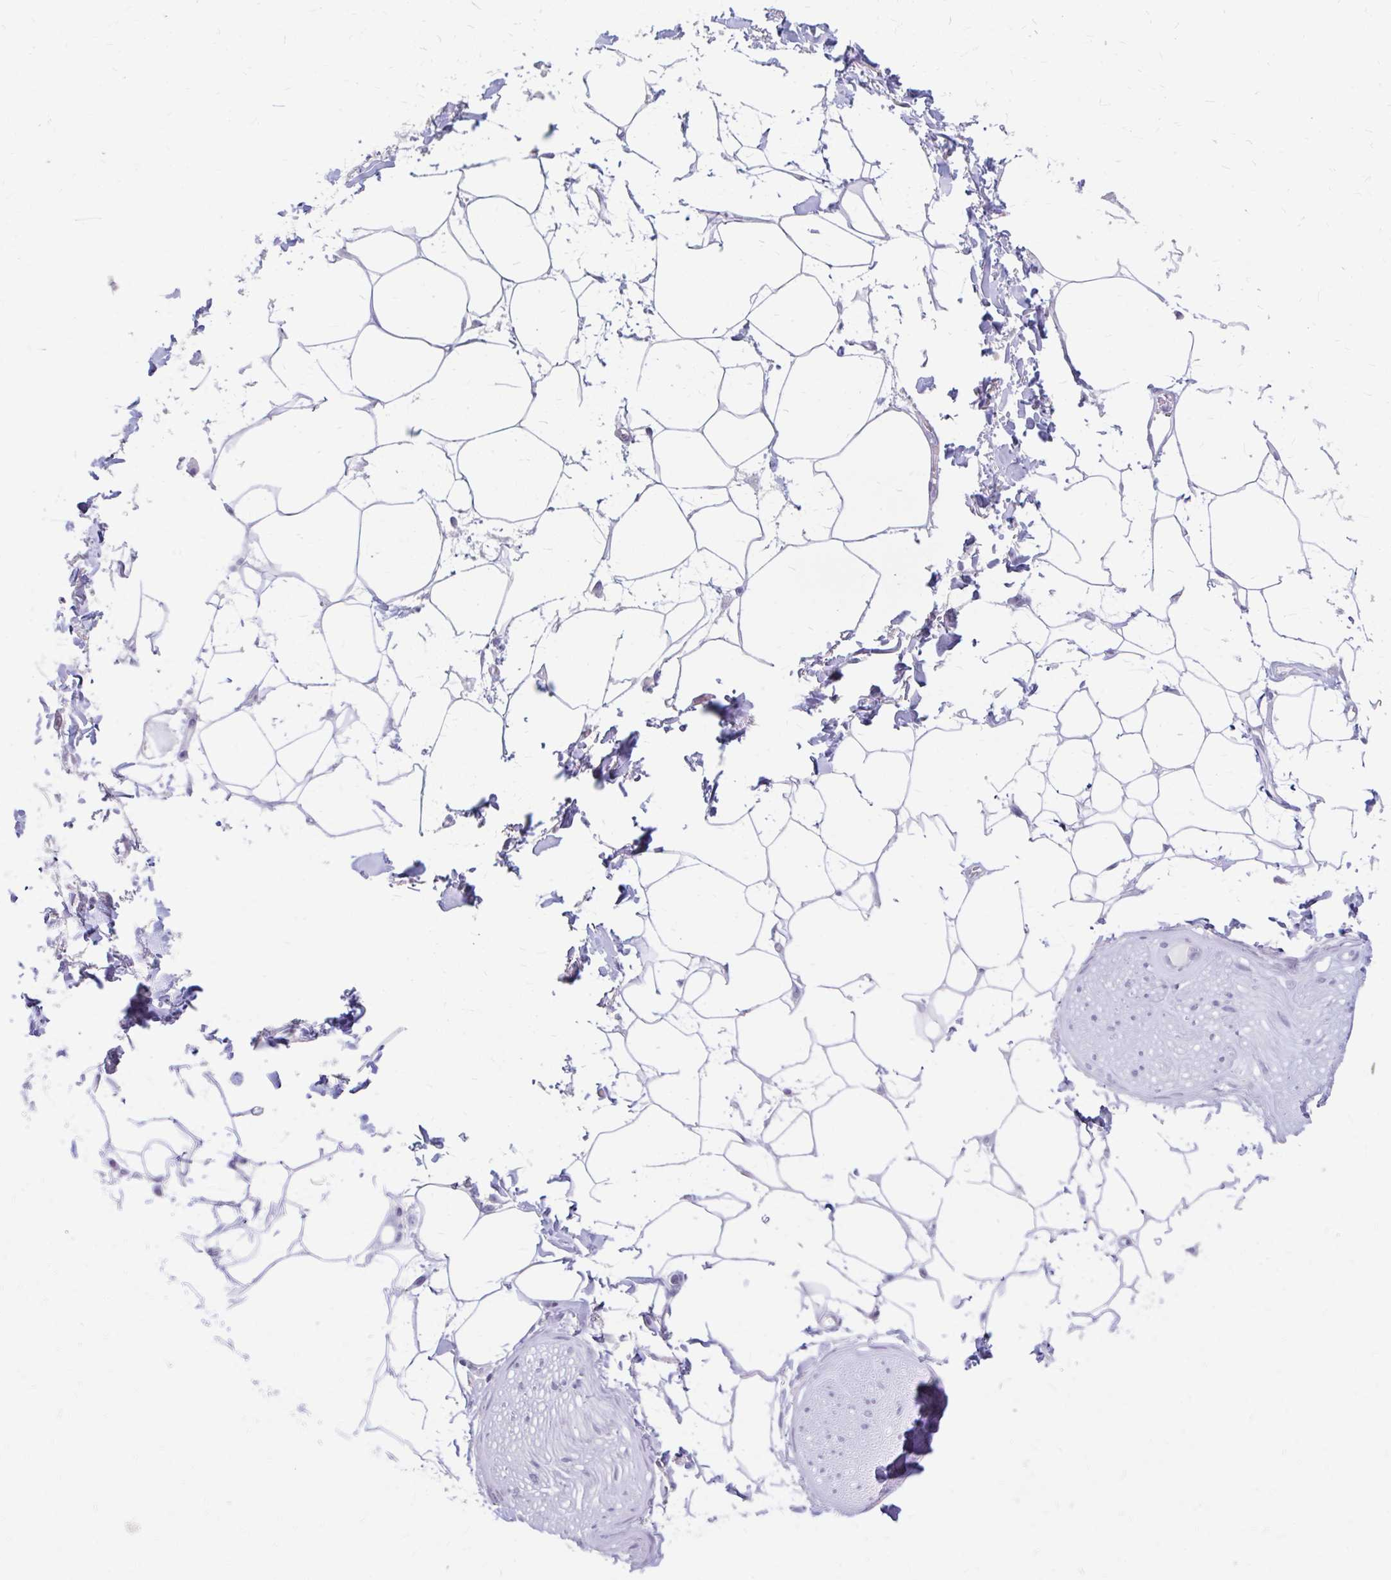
{"staining": {"intensity": "negative", "quantity": "none", "location": "none"}, "tissue": "adipose tissue", "cell_type": "Adipocytes", "image_type": "normal", "snomed": [{"axis": "morphology", "description": "Normal tissue, NOS"}, {"axis": "topography", "description": "Vagina"}, {"axis": "topography", "description": "Peripheral nerve tissue"}], "caption": "Micrograph shows no protein positivity in adipocytes of normal adipose tissue.", "gene": "RGS16", "patient": {"sex": "female", "age": 71}}